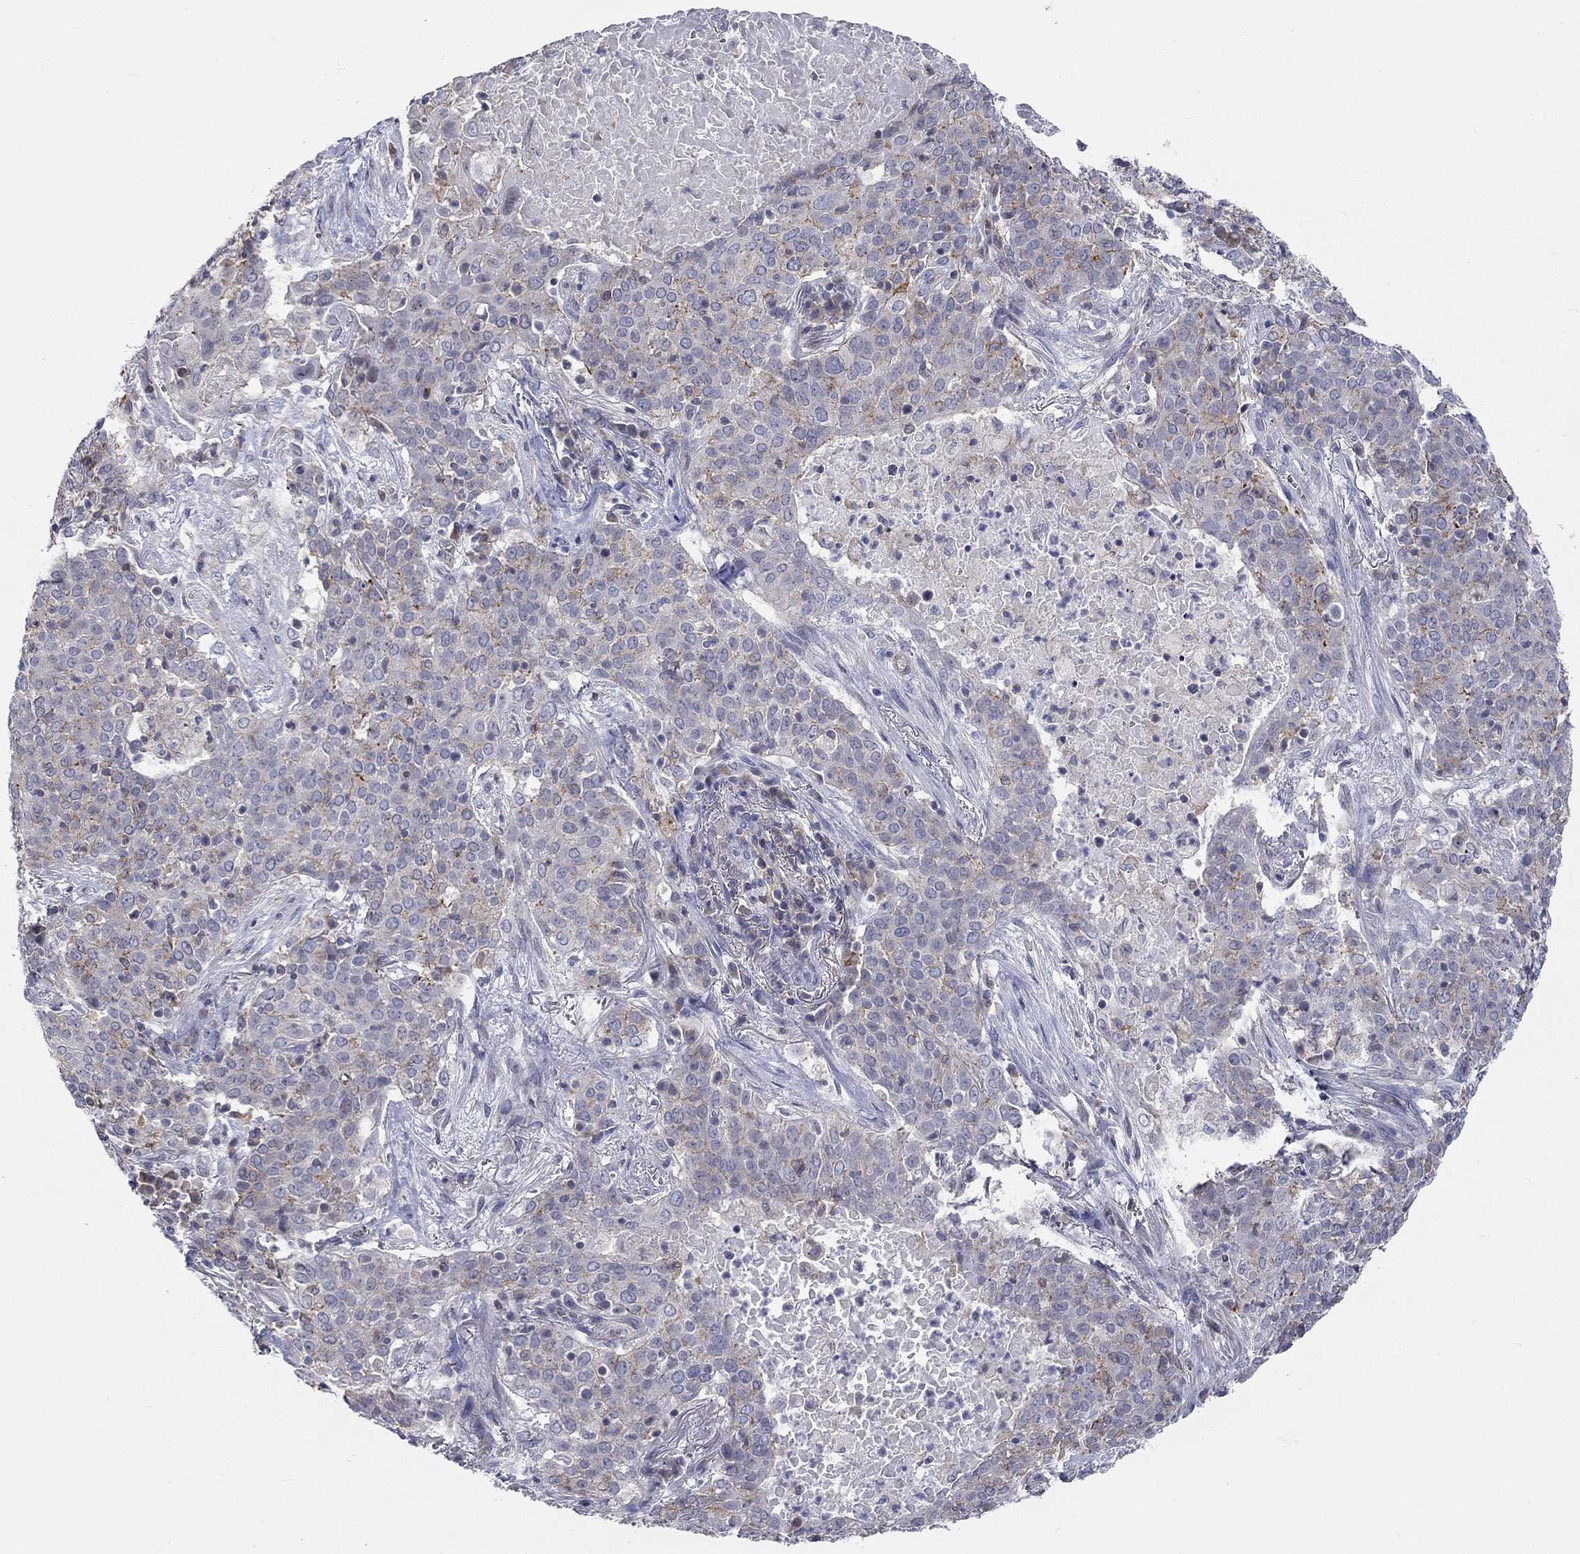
{"staining": {"intensity": "strong", "quantity": "<25%", "location": "cytoplasmic/membranous"}, "tissue": "lung cancer", "cell_type": "Tumor cells", "image_type": "cancer", "snomed": [{"axis": "morphology", "description": "Squamous cell carcinoma, NOS"}, {"axis": "topography", "description": "Lung"}], "caption": "Squamous cell carcinoma (lung) stained with immunohistochemistry (IHC) shows strong cytoplasmic/membranous expression in about <25% of tumor cells.", "gene": "PCDHGA10", "patient": {"sex": "male", "age": 82}}